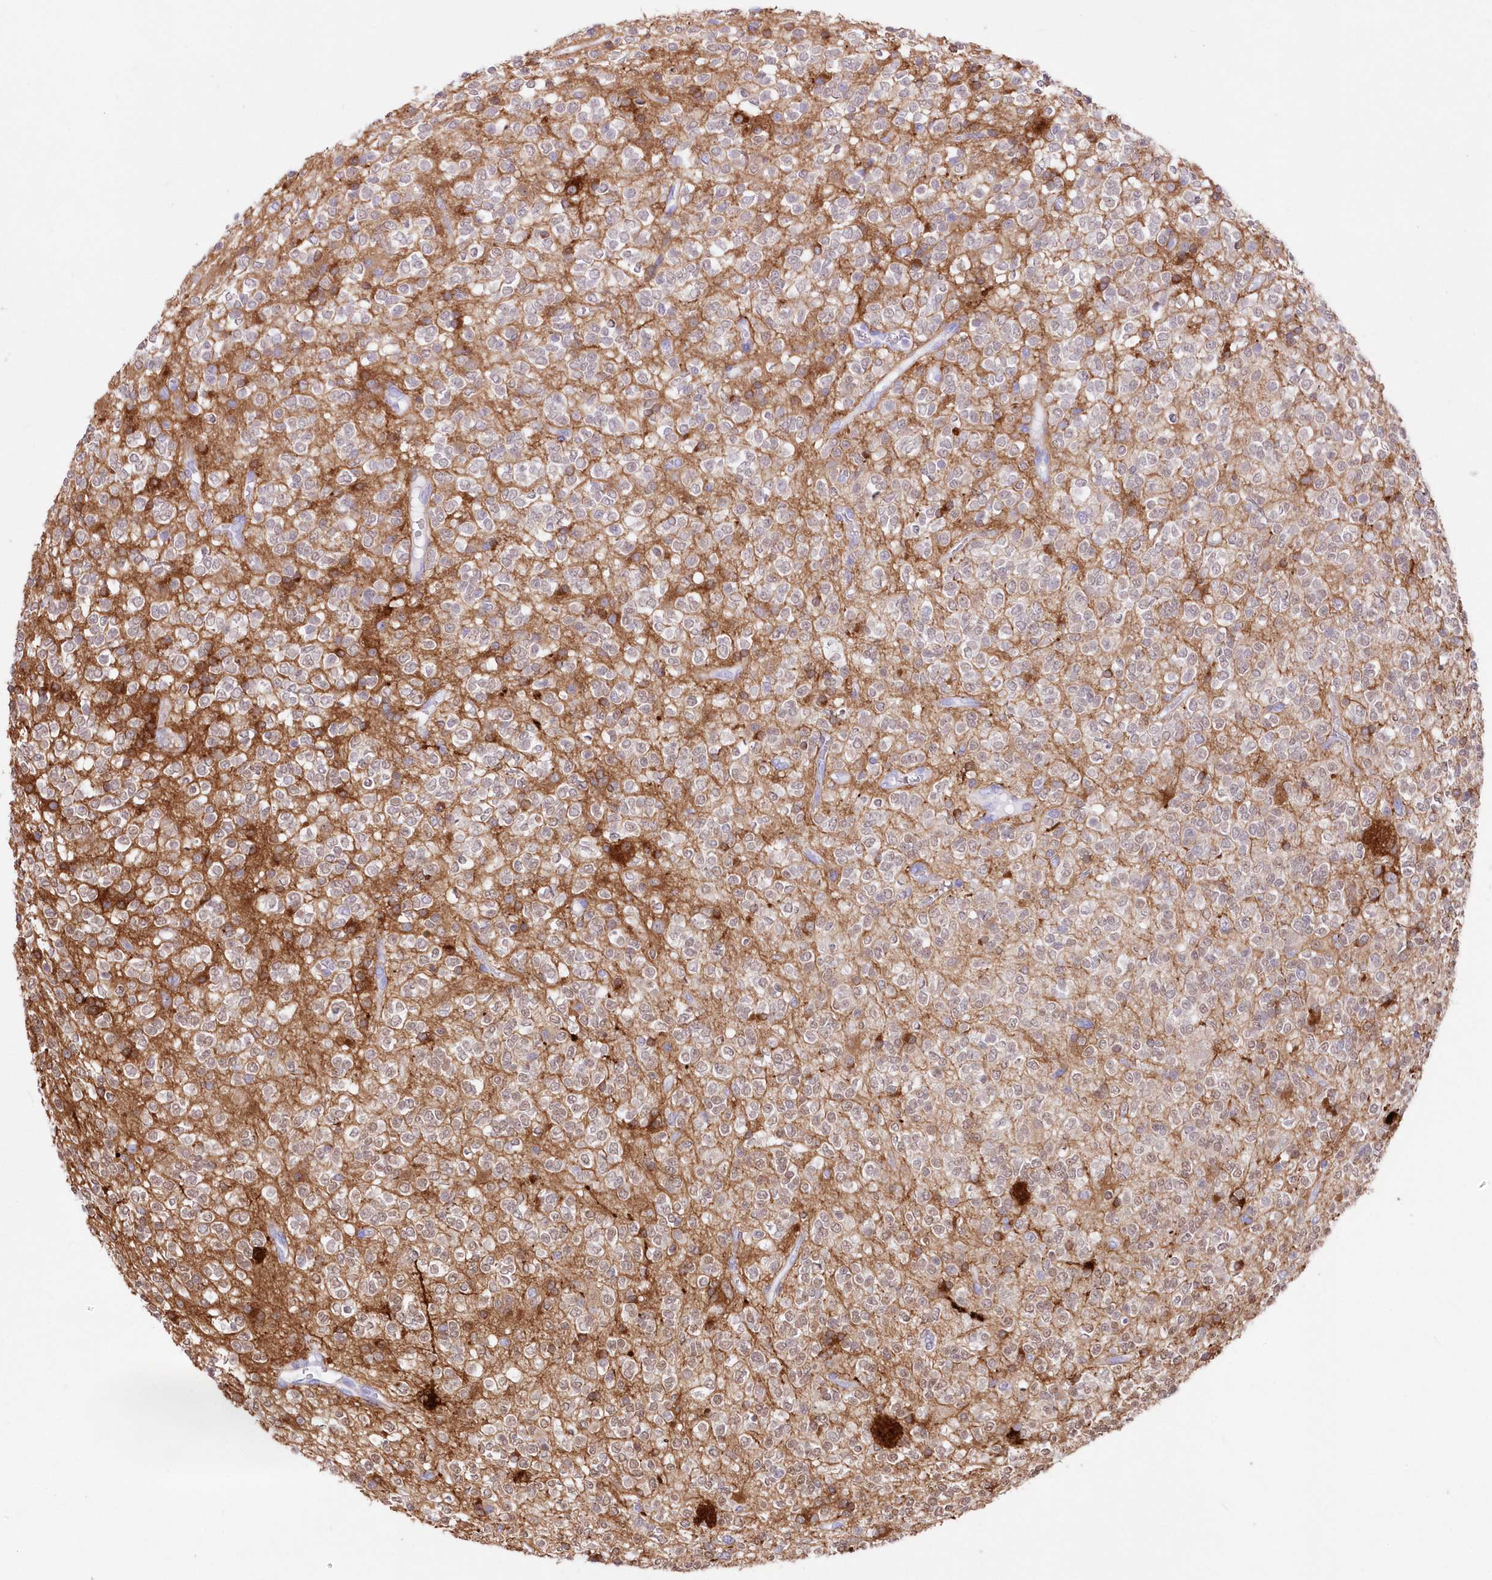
{"staining": {"intensity": "negative", "quantity": "none", "location": "none"}, "tissue": "glioma", "cell_type": "Tumor cells", "image_type": "cancer", "snomed": [{"axis": "morphology", "description": "Glioma, malignant, High grade"}, {"axis": "topography", "description": "Brain"}], "caption": "Immunohistochemistry (IHC) image of neoplastic tissue: glioma stained with DAB (3,3'-diaminobenzidine) displays no significant protein positivity in tumor cells.", "gene": "DNAJC19", "patient": {"sex": "male", "age": 34}}